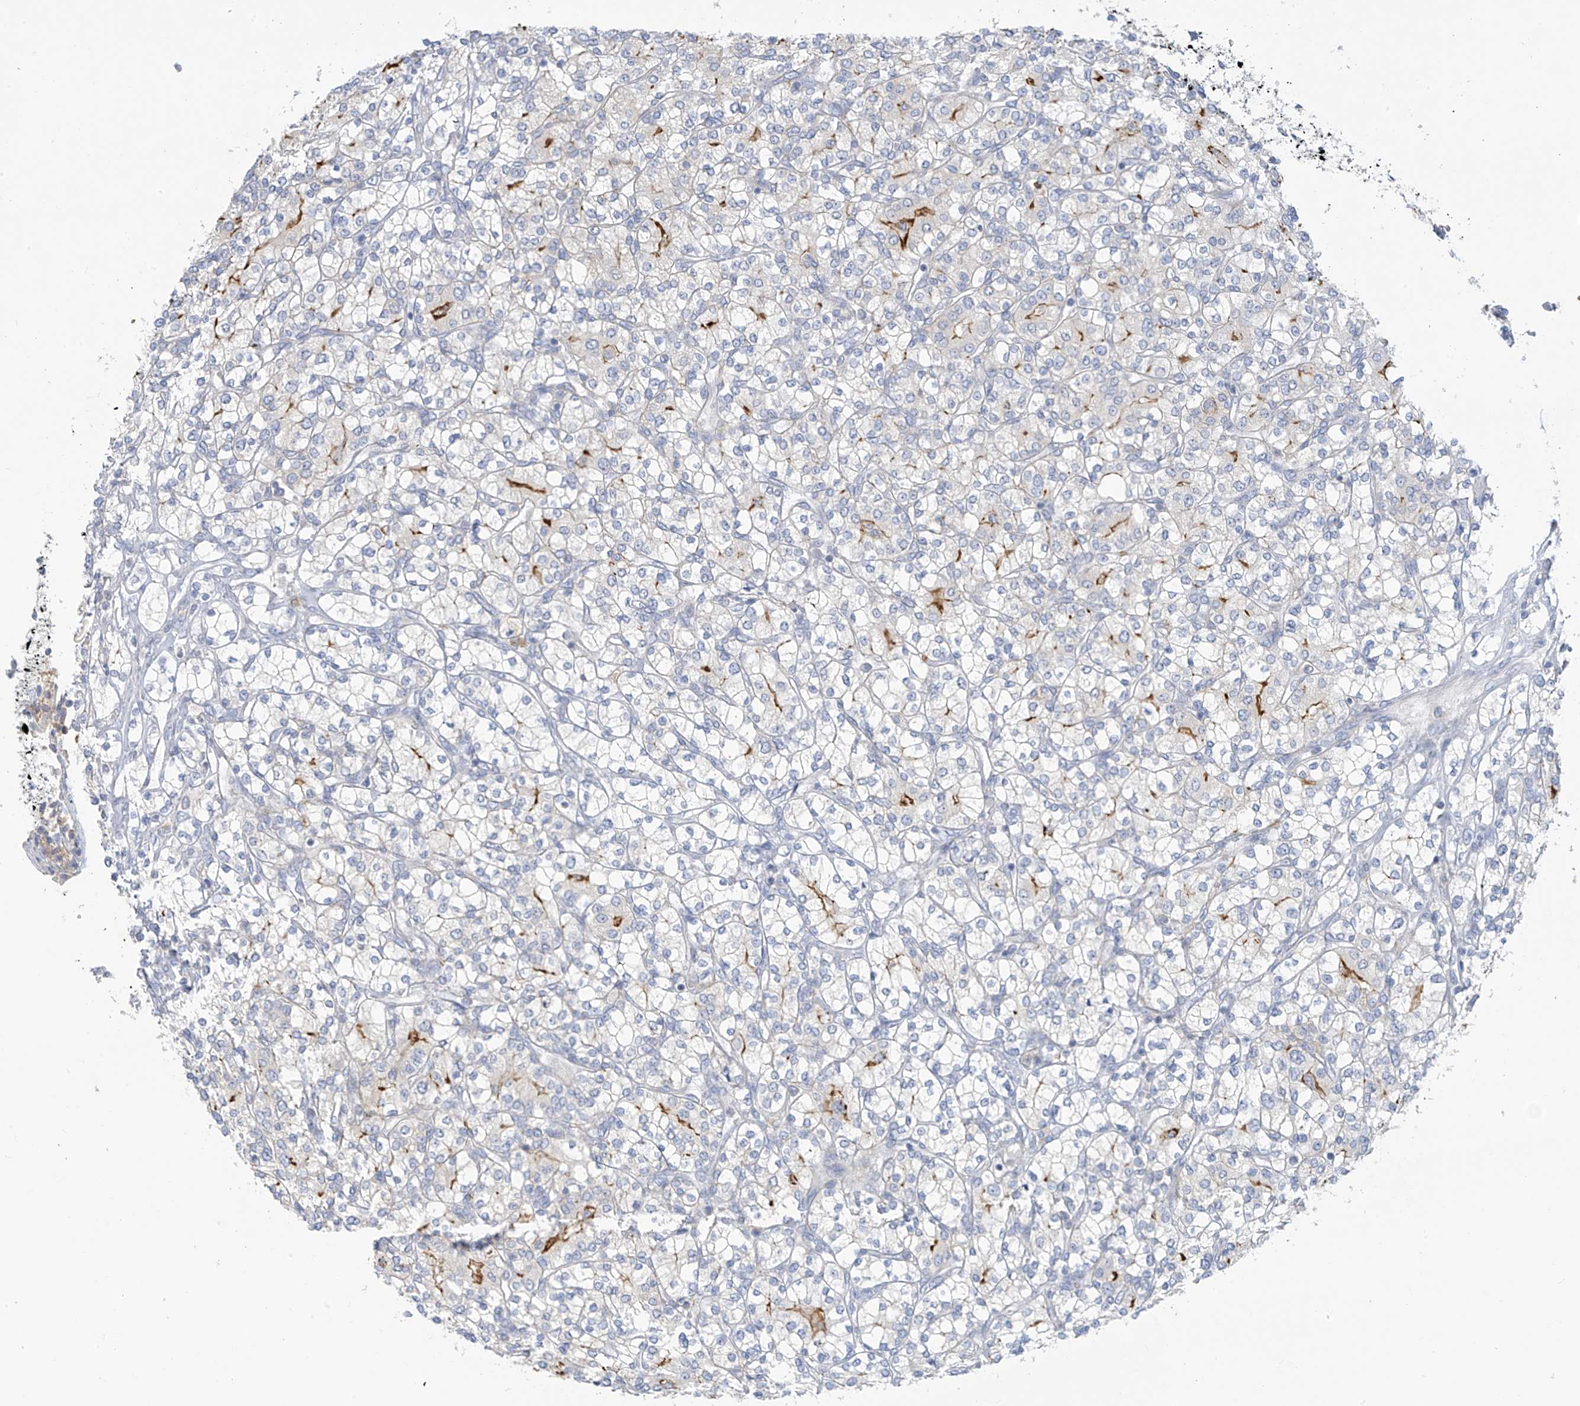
{"staining": {"intensity": "moderate", "quantity": "<25%", "location": "cytoplasmic/membranous"}, "tissue": "renal cancer", "cell_type": "Tumor cells", "image_type": "cancer", "snomed": [{"axis": "morphology", "description": "Adenocarcinoma, NOS"}, {"axis": "topography", "description": "Kidney"}], "caption": "This is a photomicrograph of immunohistochemistry (IHC) staining of renal cancer, which shows moderate expression in the cytoplasmic/membranous of tumor cells.", "gene": "SLC6A12", "patient": {"sex": "male", "age": 77}}